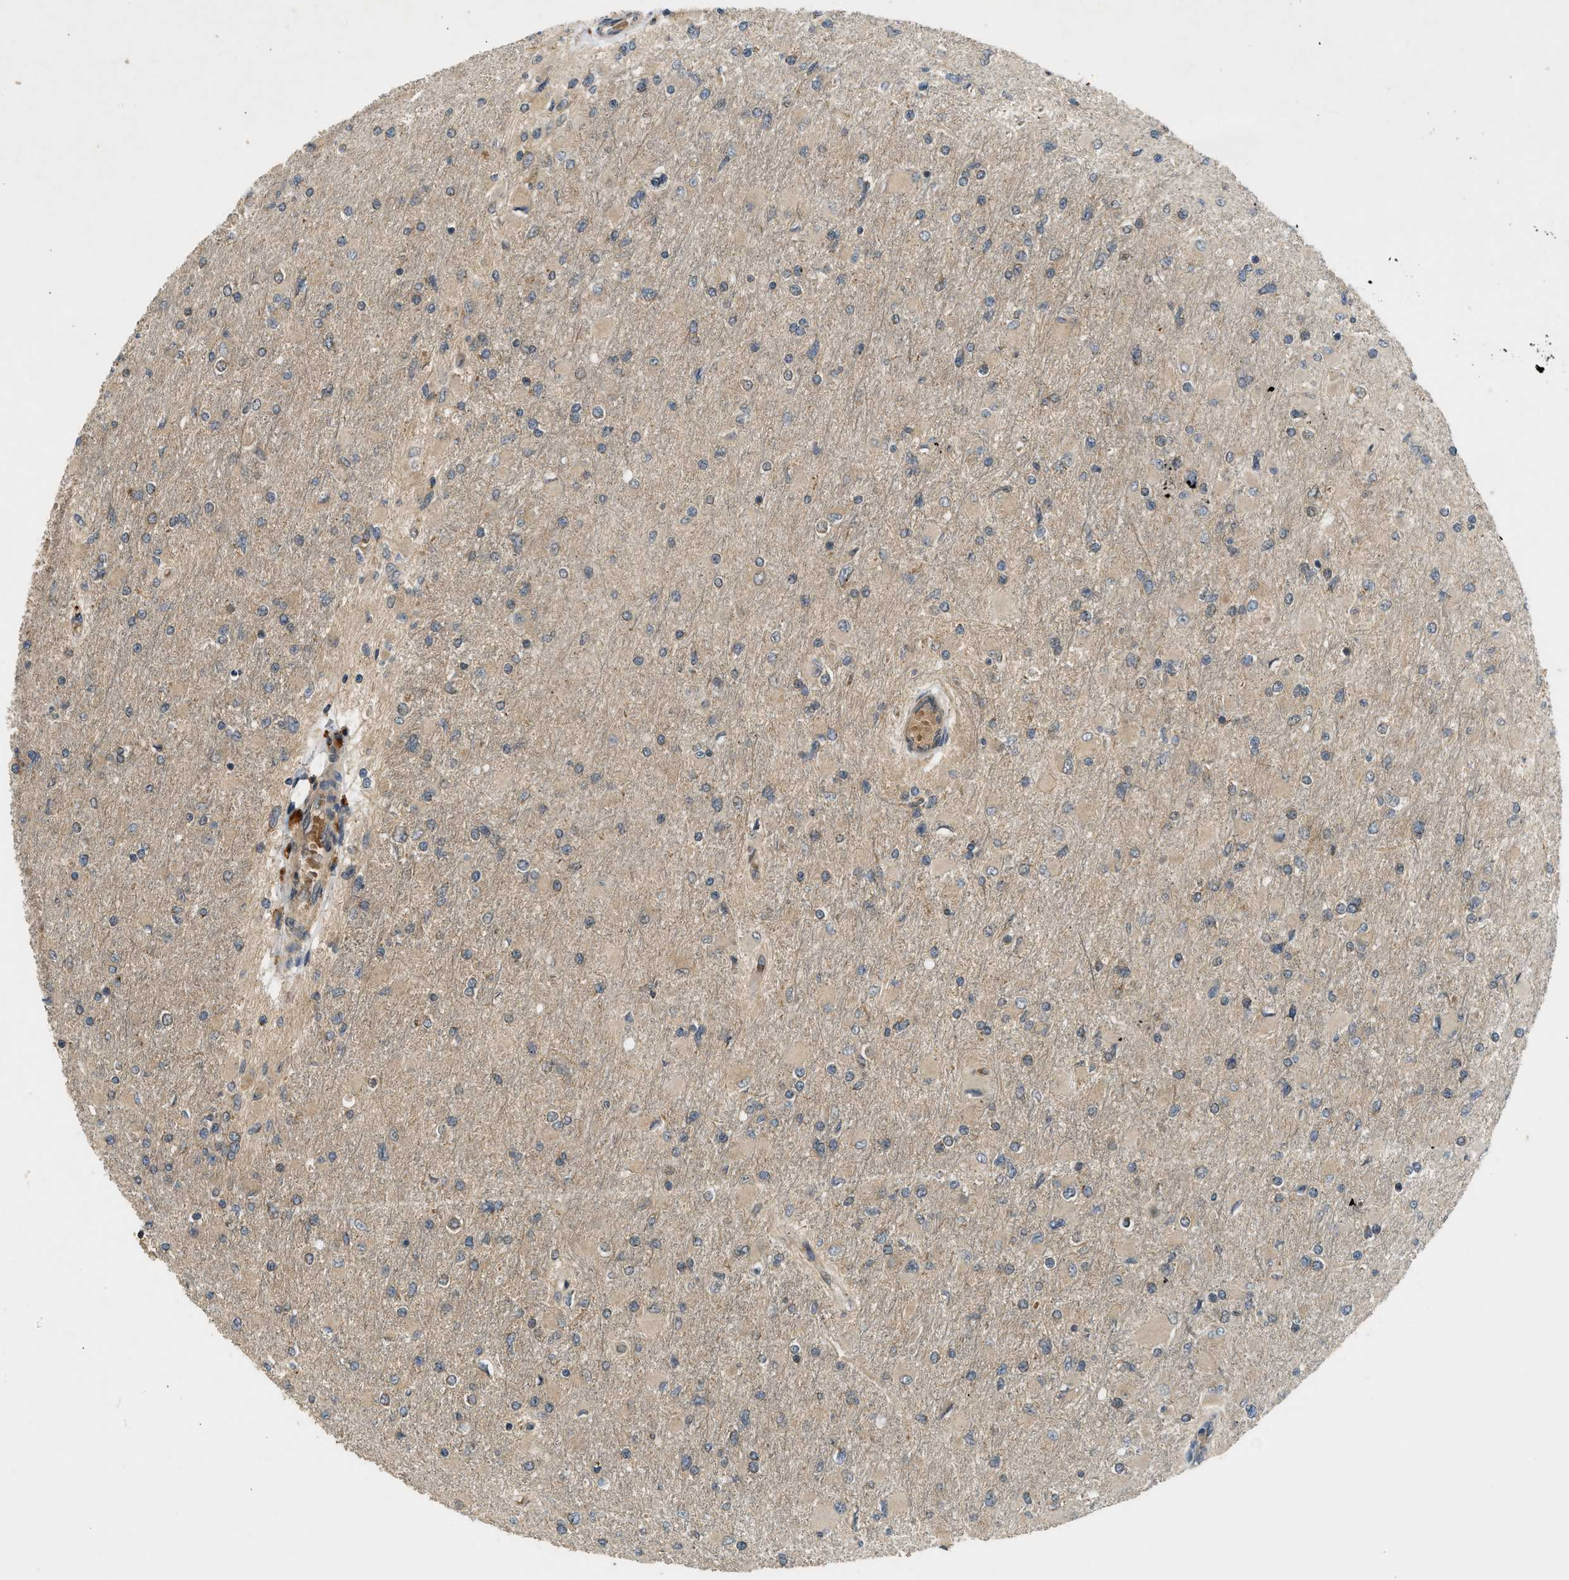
{"staining": {"intensity": "weak", "quantity": "<25%", "location": "cytoplasmic/membranous"}, "tissue": "glioma", "cell_type": "Tumor cells", "image_type": "cancer", "snomed": [{"axis": "morphology", "description": "Glioma, malignant, High grade"}, {"axis": "topography", "description": "Cerebral cortex"}], "caption": "Immunohistochemical staining of glioma demonstrates no significant expression in tumor cells. (Stains: DAB (3,3'-diaminobenzidine) immunohistochemistry with hematoxylin counter stain, Microscopy: brightfield microscopy at high magnification).", "gene": "ADCY8", "patient": {"sex": "female", "age": 36}}